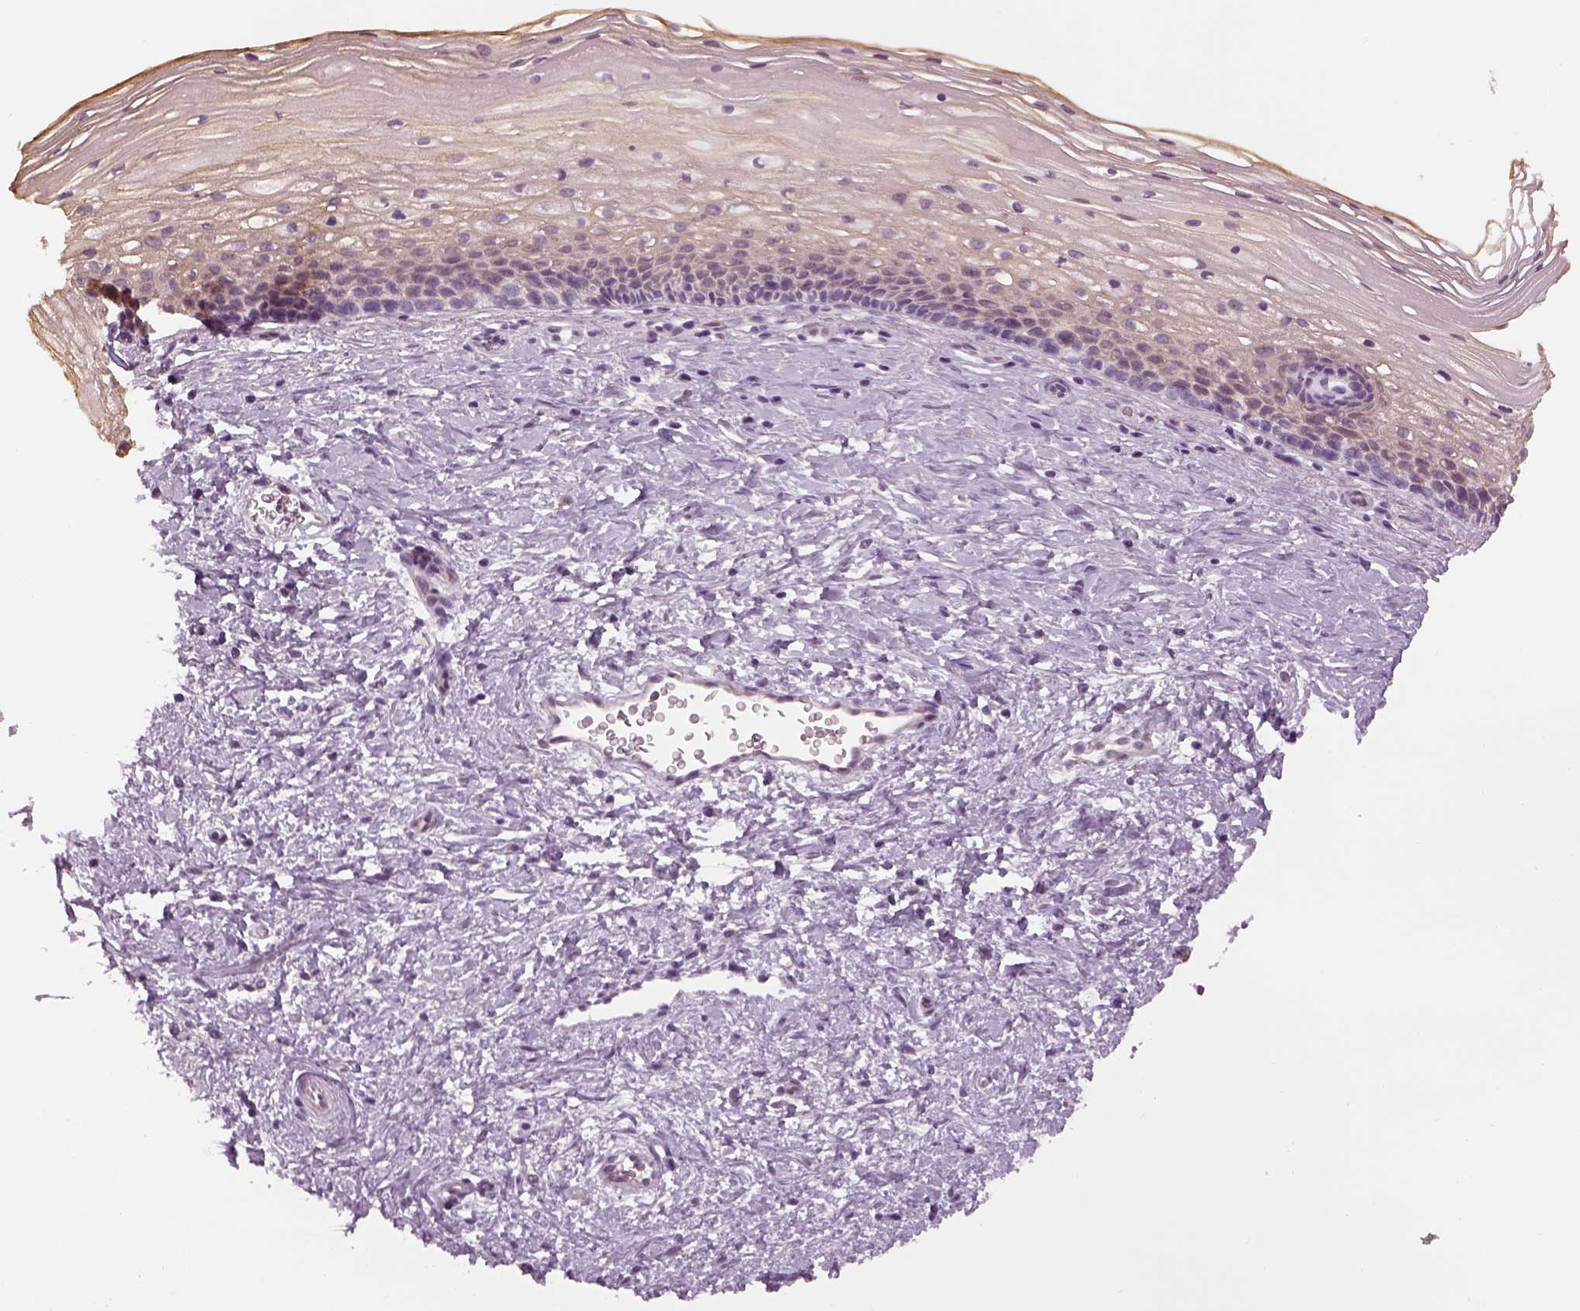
{"staining": {"intensity": "negative", "quantity": "none", "location": "none"}, "tissue": "cervix", "cell_type": "Glandular cells", "image_type": "normal", "snomed": [{"axis": "morphology", "description": "Normal tissue, NOS"}, {"axis": "topography", "description": "Cervix"}], "caption": "Micrograph shows no significant protein staining in glandular cells of benign cervix. Brightfield microscopy of IHC stained with DAB (brown) and hematoxylin (blue), captured at high magnification.", "gene": "LRRIQ3", "patient": {"sex": "female", "age": 34}}